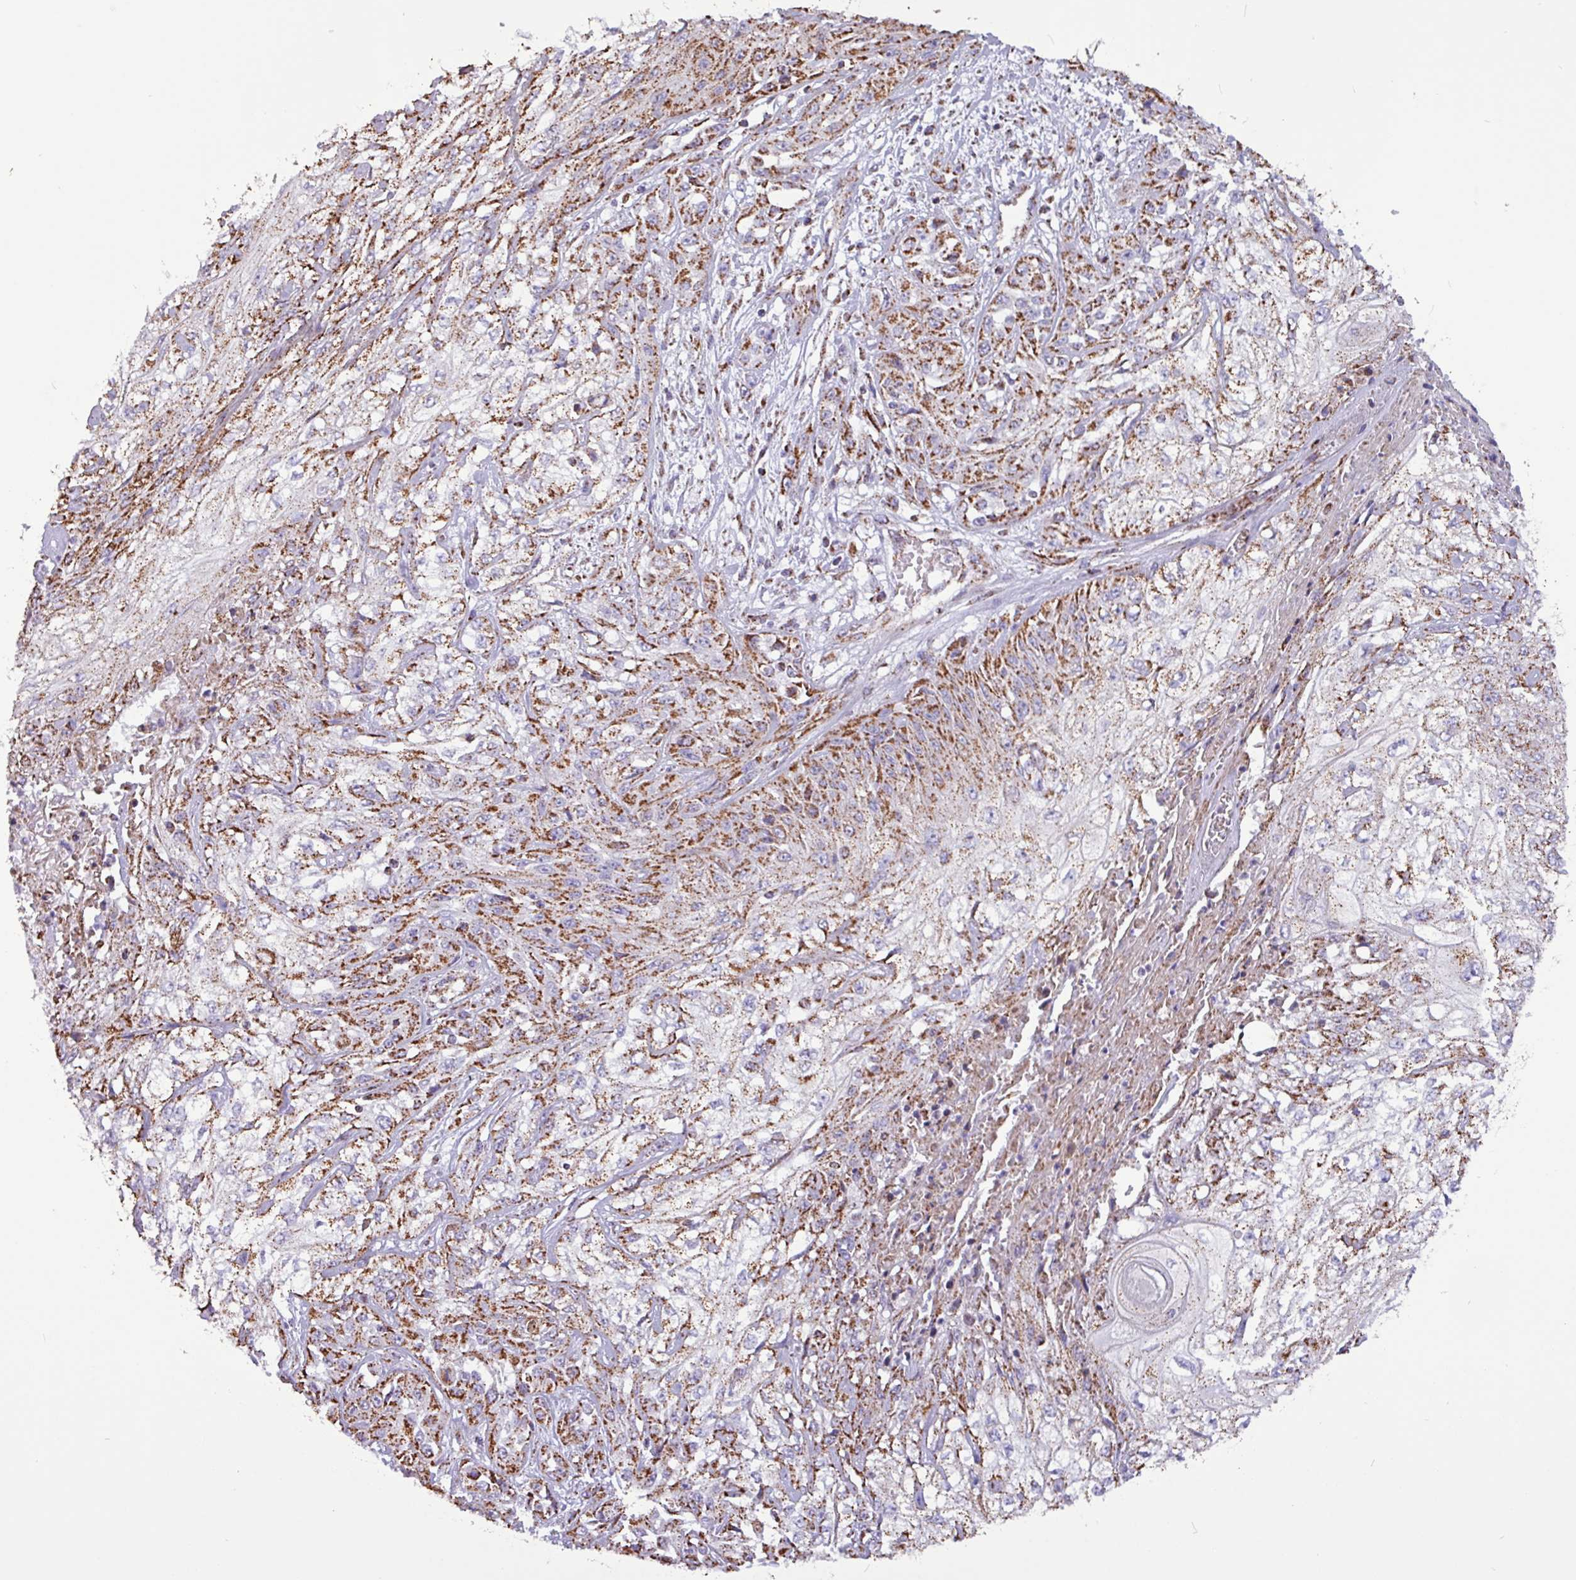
{"staining": {"intensity": "moderate", "quantity": ">75%", "location": "cytoplasmic/membranous"}, "tissue": "skin cancer", "cell_type": "Tumor cells", "image_type": "cancer", "snomed": [{"axis": "morphology", "description": "Squamous cell carcinoma, NOS"}, {"axis": "morphology", "description": "Squamous cell carcinoma, metastatic, NOS"}, {"axis": "topography", "description": "Skin"}, {"axis": "topography", "description": "Lymph node"}], "caption": "Skin cancer stained with a protein marker demonstrates moderate staining in tumor cells.", "gene": "RTL3", "patient": {"sex": "male", "age": 75}}